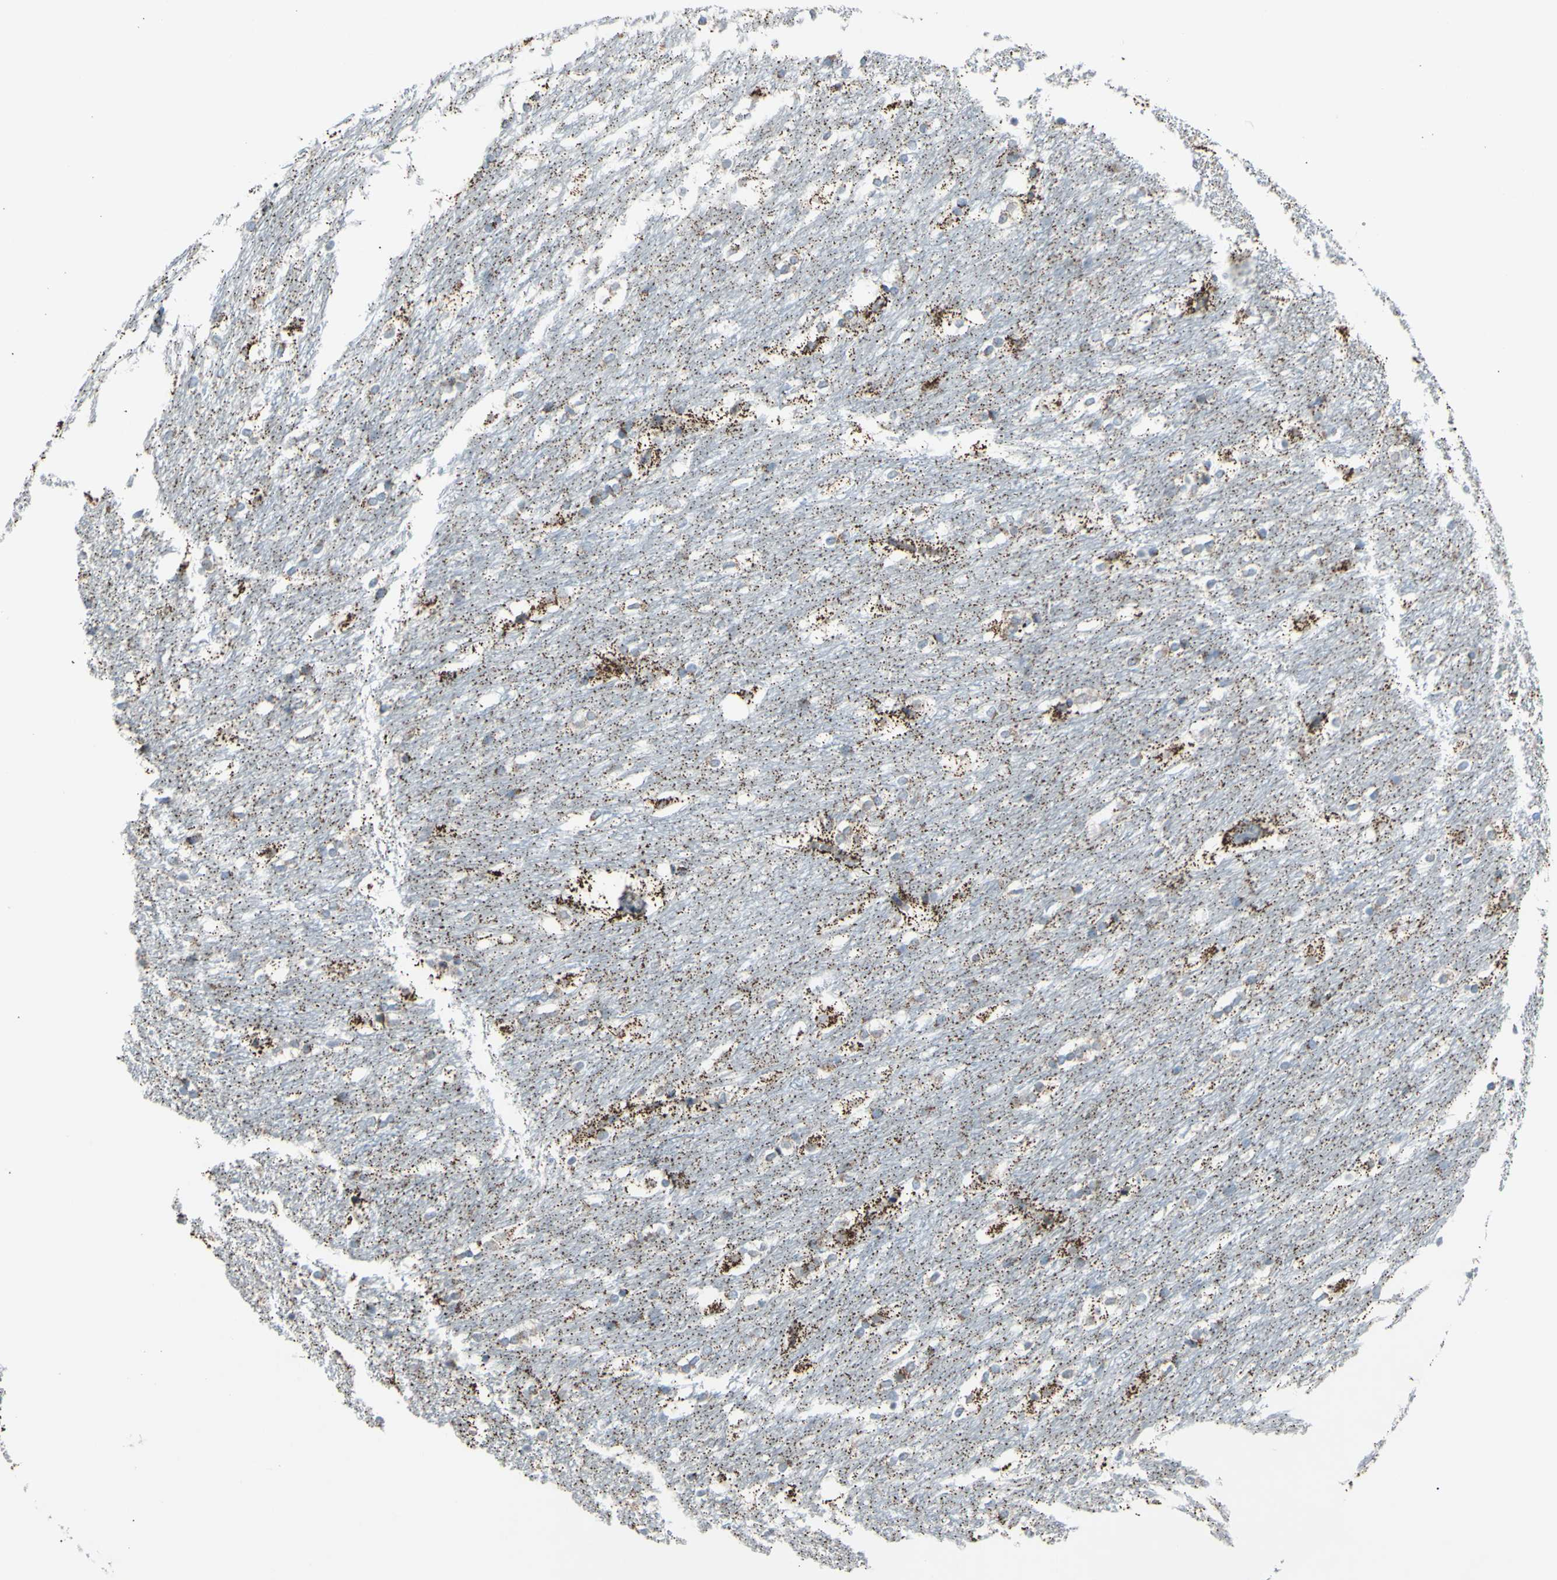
{"staining": {"intensity": "weak", "quantity": "25%-75%", "location": "cytoplasmic/membranous"}, "tissue": "caudate", "cell_type": "Glial cells", "image_type": "normal", "snomed": [{"axis": "morphology", "description": "Normal tissue, NOS"}, {"axis": "topography", "description": "Lateral ventricle wall"}], "caption": "Protein staining by immunohistochemistry displays weak cytoplasmic/membranous expression in about 25%-75% of glial cells in normal caudate. Using DAB (brown) and hematoxylin (blue) stains, captured at high magnification using brightfield microscopy.", "gene": "GLT8D1", "patient": {"sex": "female", "age": 19}}